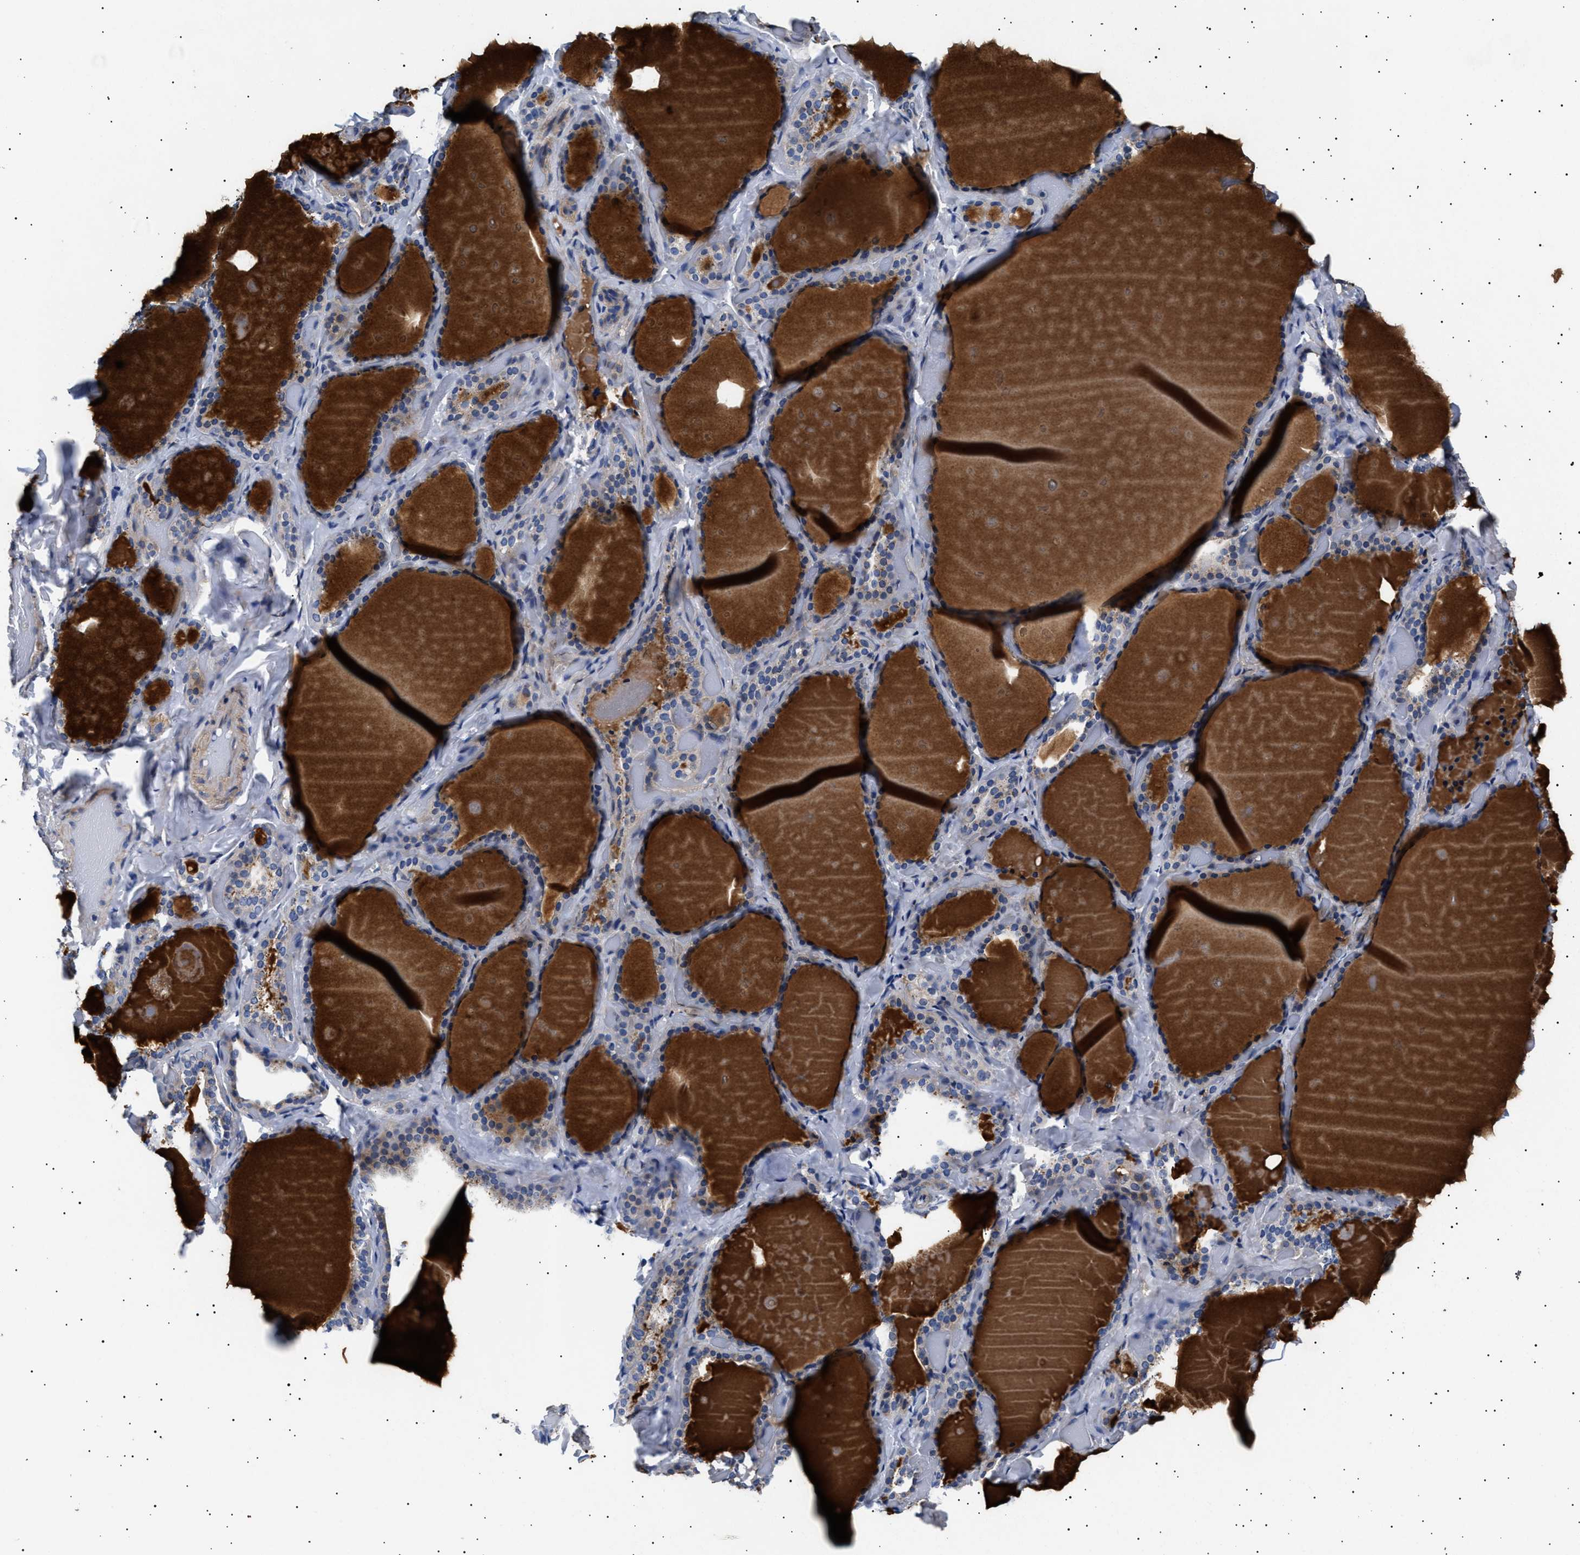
{"staining": {"intensity": "negative", "quantity": "none", "location": "none"}, "tissue": "thyroid gland", "cell_type": "Glandular cells", "image_type": "normal", "snomed": [{"axis": "morphology", "description": "Normal tissue, NOS"}, {"axis": "topography", "description": "Thyroid gland"}], "caption": "This is a photomicrograph of immunohistochemistry (IHC) staining of normal thyroid gland, which shows no positivity in glandular cells. The staining is performed using DAB brown chromogen with nuclei counter-stained in using hematoxylin.", "gene": "HEMGN", "patient": {"sex": "female", "age": 44}}